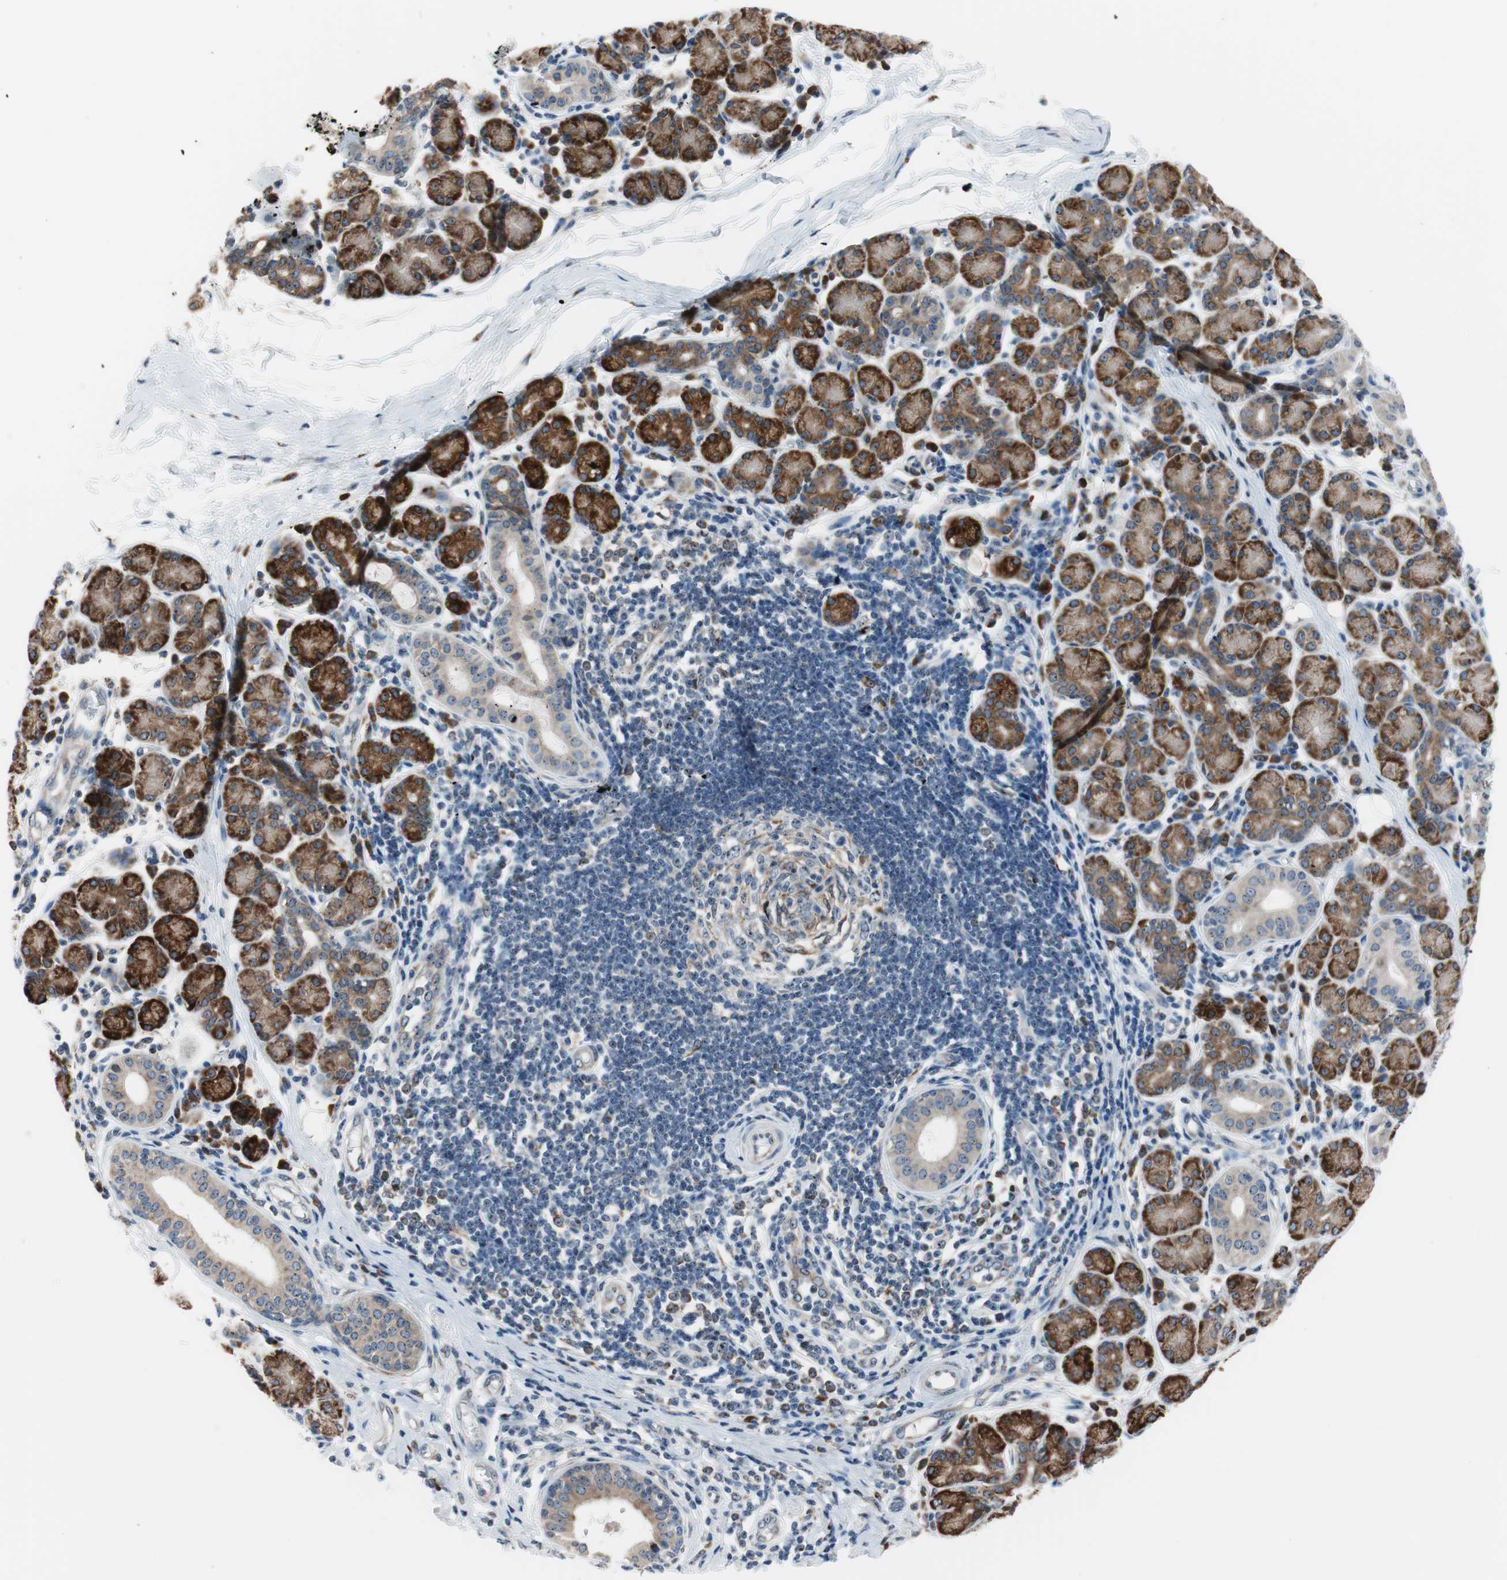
{"staining": {"intensity": "moderate", "quantity": ">75%", "location": "cytoplasmic/membranous"}, "tissue": "salivary gland", "cell_type": "Glandular cells", "image_type": "normal", "snomed": [{"axis": "morphology", "description": "Normal tissue, NOS"}, {"axis": "morphology", "description": "Inflammation, NOS"}, {"axis": "topography", "description": "Lymph node"}, {"axis": "topography", "description": "Salivary gland"}], "caption": "A brown stain labels moderate cytoplasmic/membranous expression of a protein in glandular cells of benign human salivary gland. Nuclei are stained in blue.", "gene": "TMED7", "patient": {"sex": "male", "age": 3}}